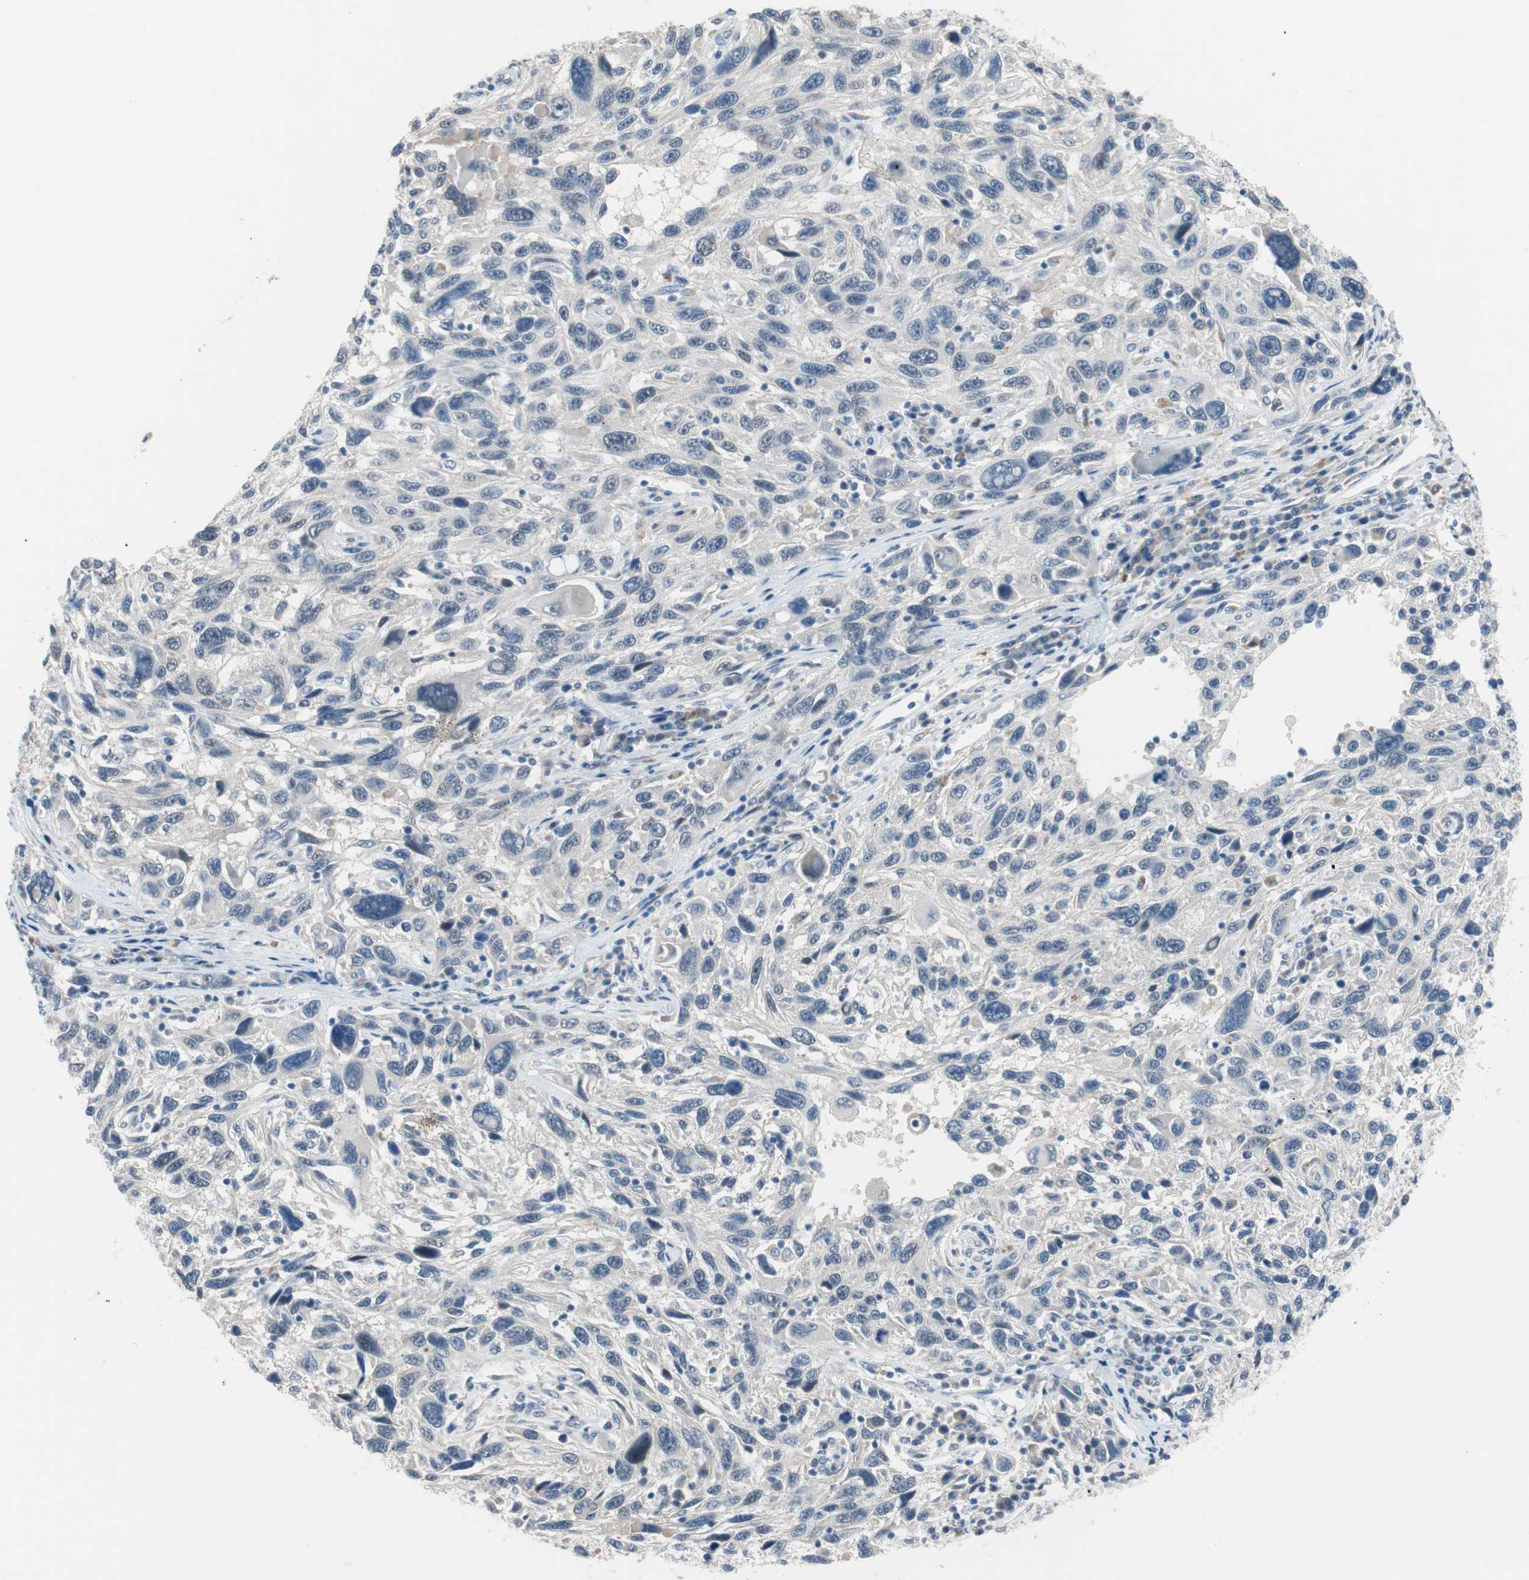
{"staining": {"intensity": "negative", "quantity": "none", "location": "none"}, "tissue": "melanoma", "cell_type": "Tumor cells", "image_type": "cancer", "snomed": [{"axis": "morphology", "description": "Malignant melanoma, NOS"}, {"axis": "topography", "description": "Skin"}], "caption": "Immunohistochemistry (IHC) histopathology image of malignant melanoma stained for a protein (brown), which demonstrates no expression in tumor cells.", "gene": "GRHL1", "patient": {"sex": "male", "age": 53}}